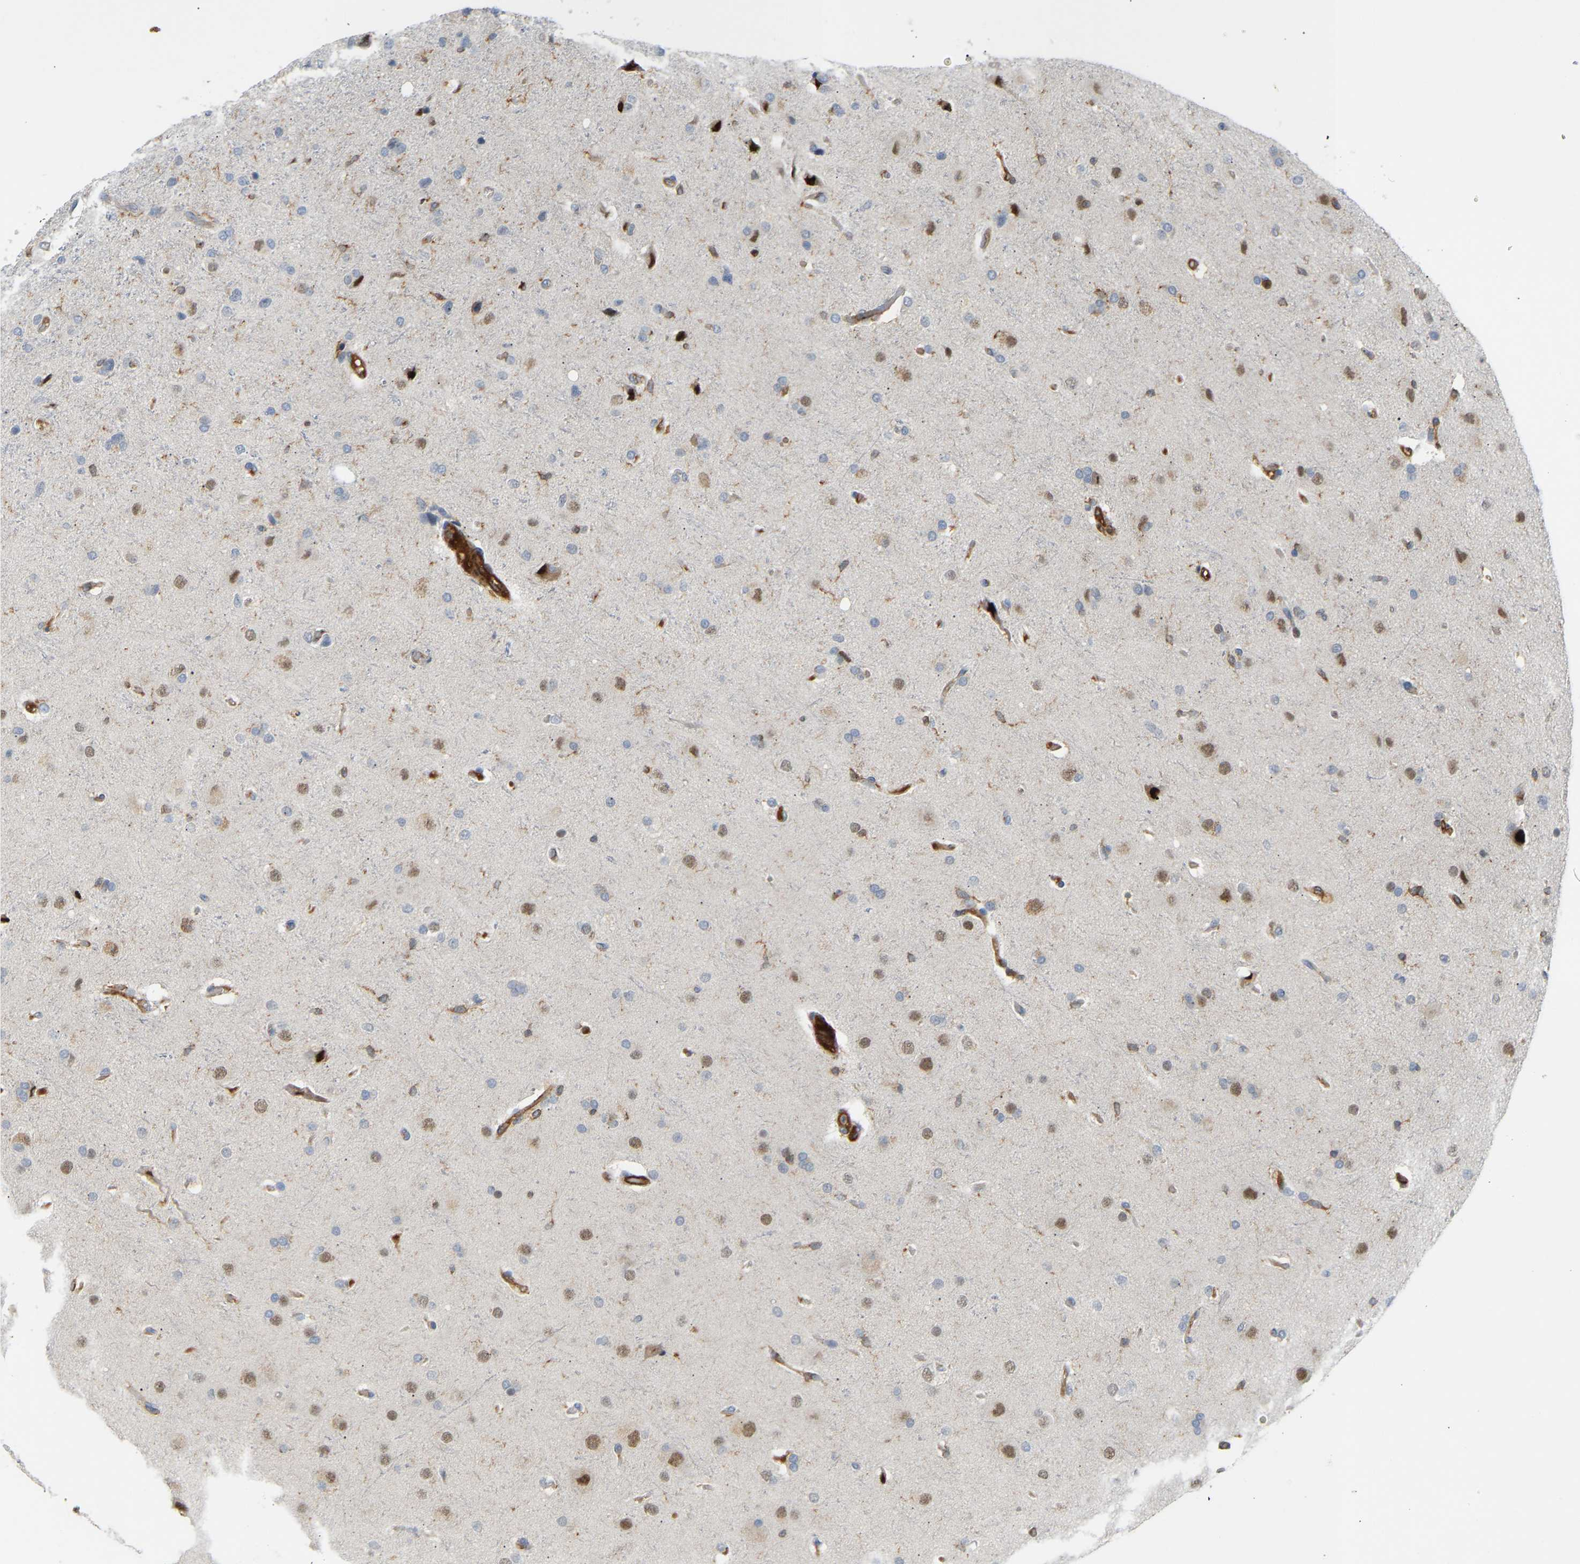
{"staining": {"intensity": "negative", "quantity": "none", "location": "none"}, "tissue": "glioma", "cell_type": "Tumor cells", "image_type": "cancer", "snomed": [{"axis": "morphology", "description": "Glioma, malignant, High grade"}, {"axis": "topography", "description": "Brain"}], "caption": "Immunohistochemical staining of human malignant glioma (high-grade) reveals no significant staining in tumor cells.", "gene": "PLCG2", "patient": {"sex": "female", "age": 58}}